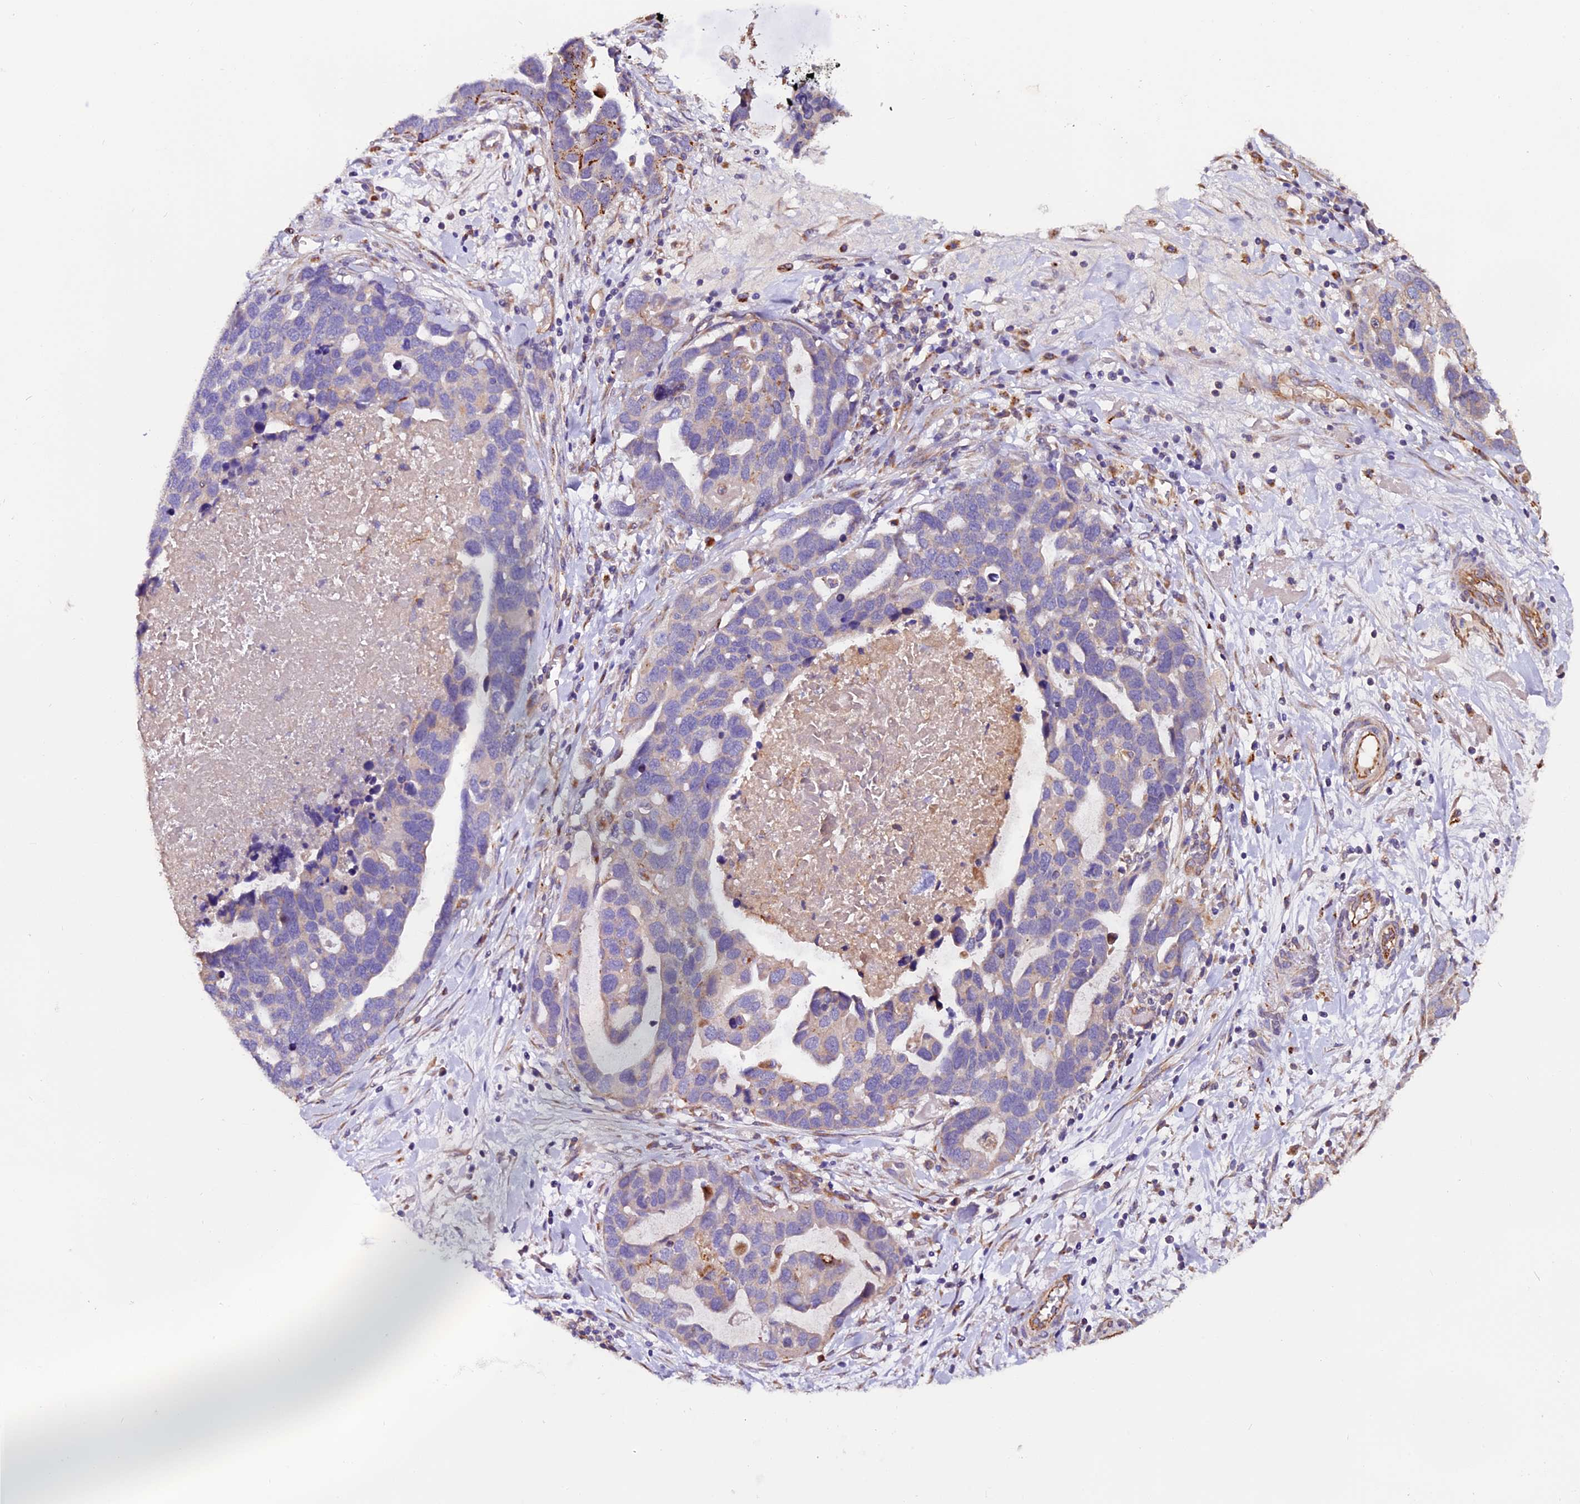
{"staining": {"intensity": "negative", "quantity": "none", "location": "none"}, "tissue": "ovarian cancer", "cell_type": "Tumor cells", "image_type": "cancer", "snomed": [{"axis": "morphology", "description": "Cystadenocarcinoma, serous, NOS"}, {"axis": "topography", "description": "Ovary"}], "caption": "The photomicrograph shows no significant expression in tumor cells of ovarian cancer. (Immunohistochemistry (ihc), brightfield microscopy, high magnification).", "gene": "CLN5", "patient": {"sex": "female", "age": 54}}